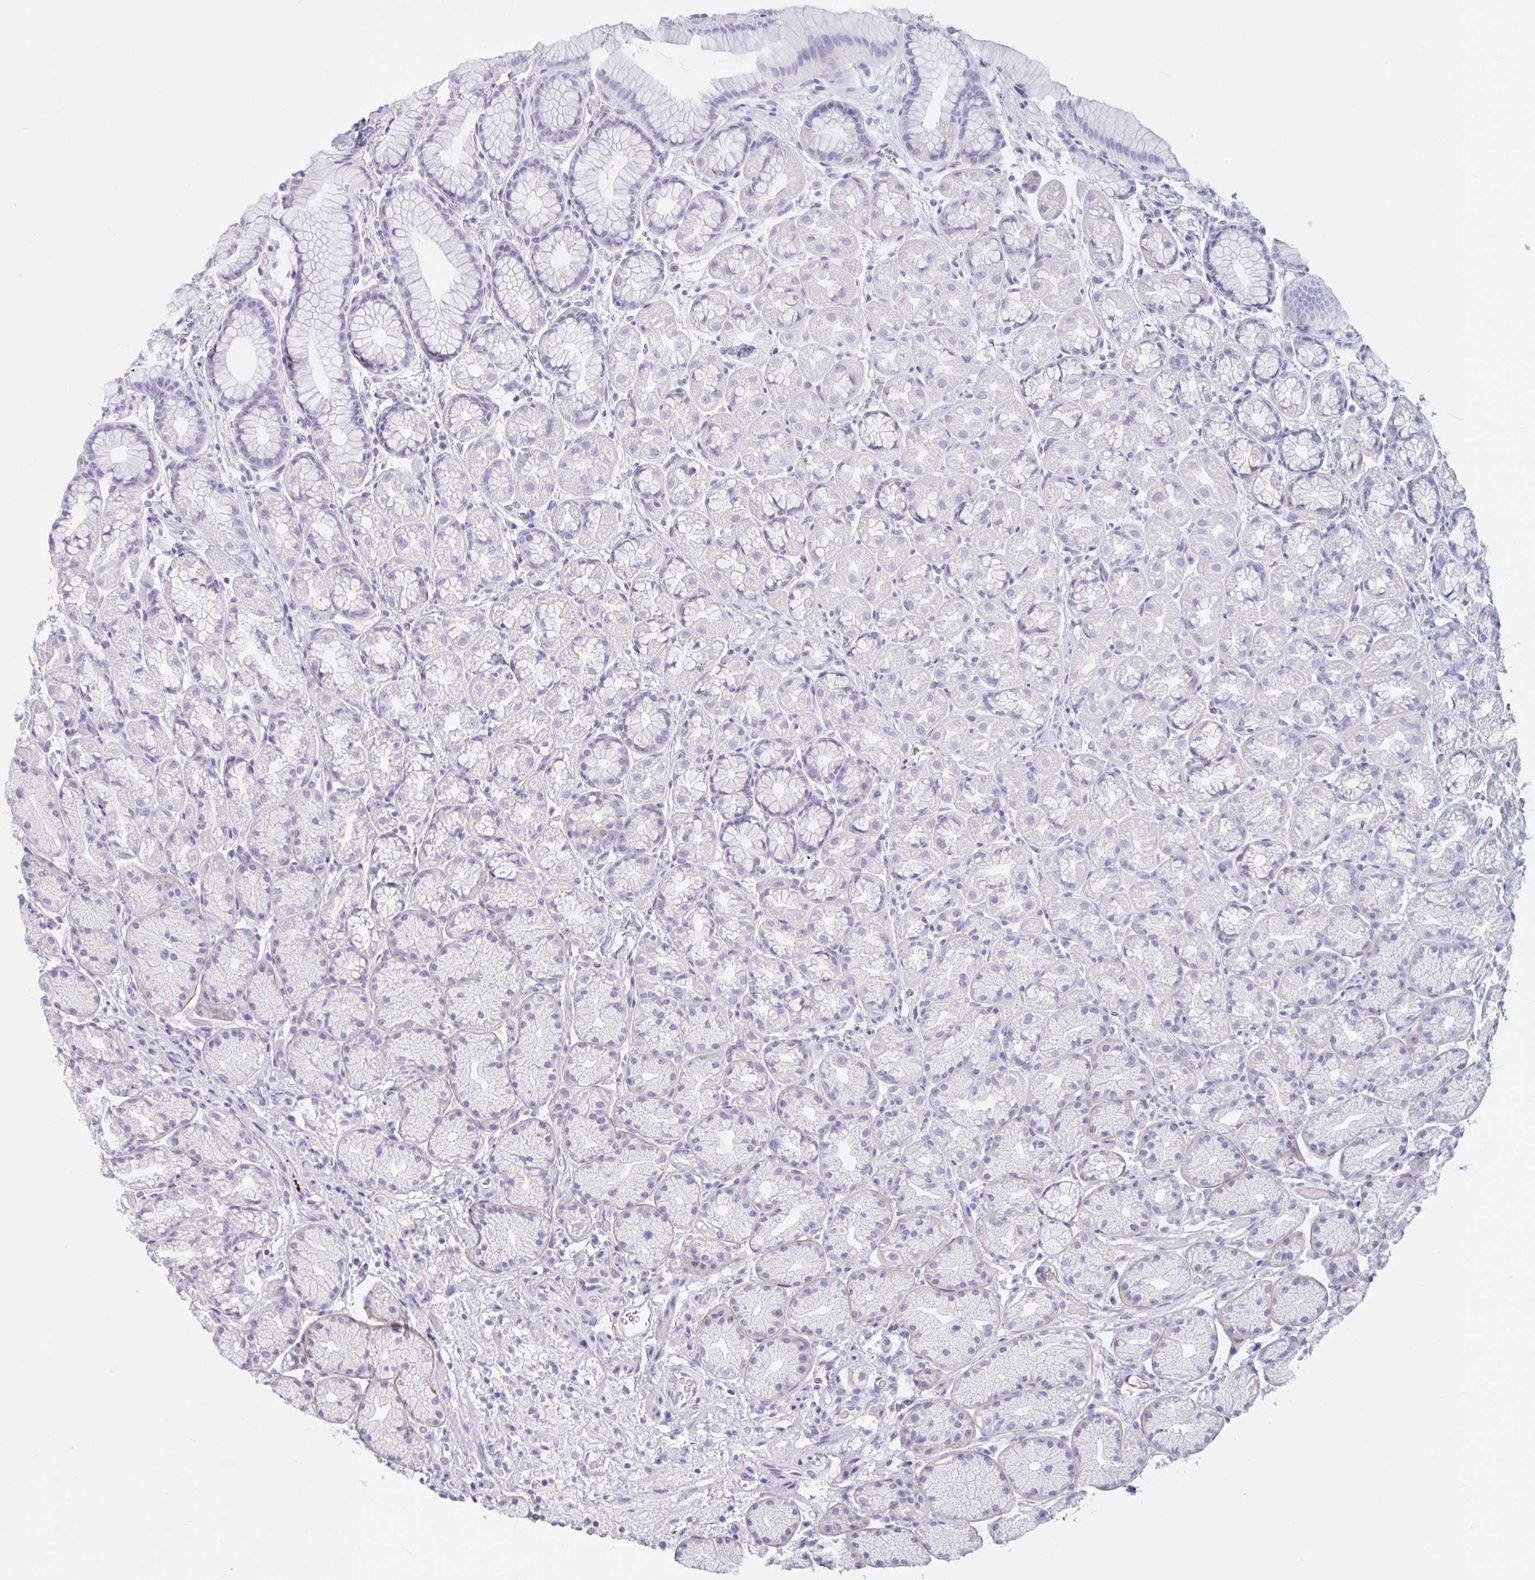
{"staining": {"intensity": "negative", "quantity": "none", "location": "none"}, "tissue": "stomach", "cell_type": "Glandular cells", "image_type": "normal", "snomed": [{"axis": "morphology", "description": "Normal tissue, NOS"}, {"axis": "topography", "description": "Stomach, lower"}], "caption": "IHC image of unremarkable stomach: human stomach stained with DAB demonstrates no significant protein expression in glandular cells. (Stains: DAB (3,3'-diaminobenzidine) immunohistochemistry with hematoxylin counter stain, Microscopy: brightfield microscopy at high magnification).", "gene": "EMC4", "patient": {"sex": "male", "age": 67}}